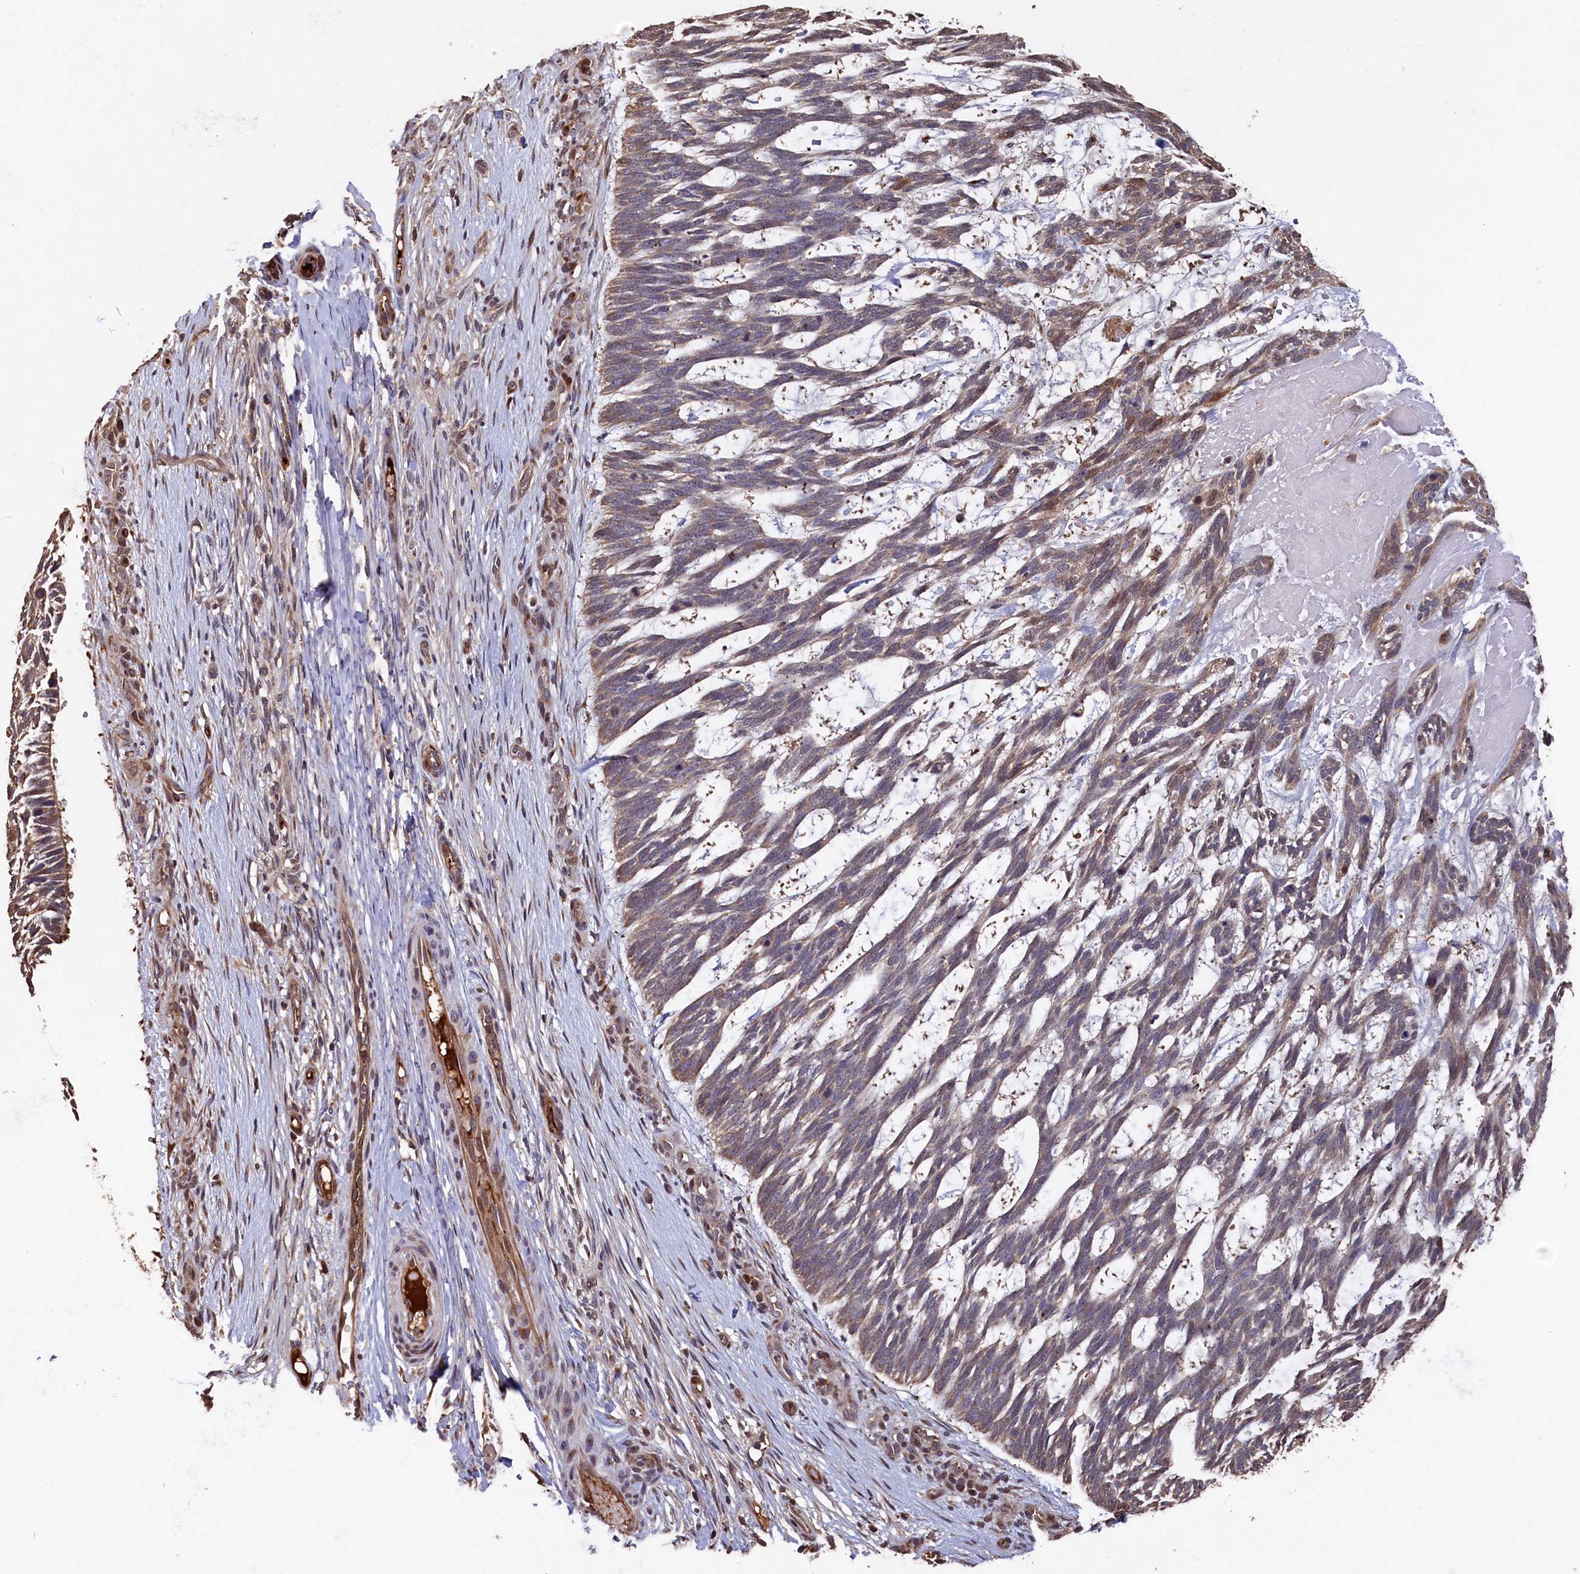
{"staining": {"intensity": "weak", "quantity": "25%-75%", "location": "cytoplasmic/membranous"}, "tissue": "skin cancer", "cell_type": "Tumor cells", "image_type": "cancer", "snomed": [{"axis": "morphology", "description": "Basal cell carcinoma"}, {"axis": "topography", "description": "Skin"}], "caption": "An image of human skin basal cell carcinoma stained for a protein demonstrates weak cytoplasmic/membranous brown staining in tumor cells. (DAB (3,3'-diaminobenzidine) = brown stain, brightfield microscopy at high magnification).", "gene": "NAA60", "patient": {"sex": "male", "age": 88}}